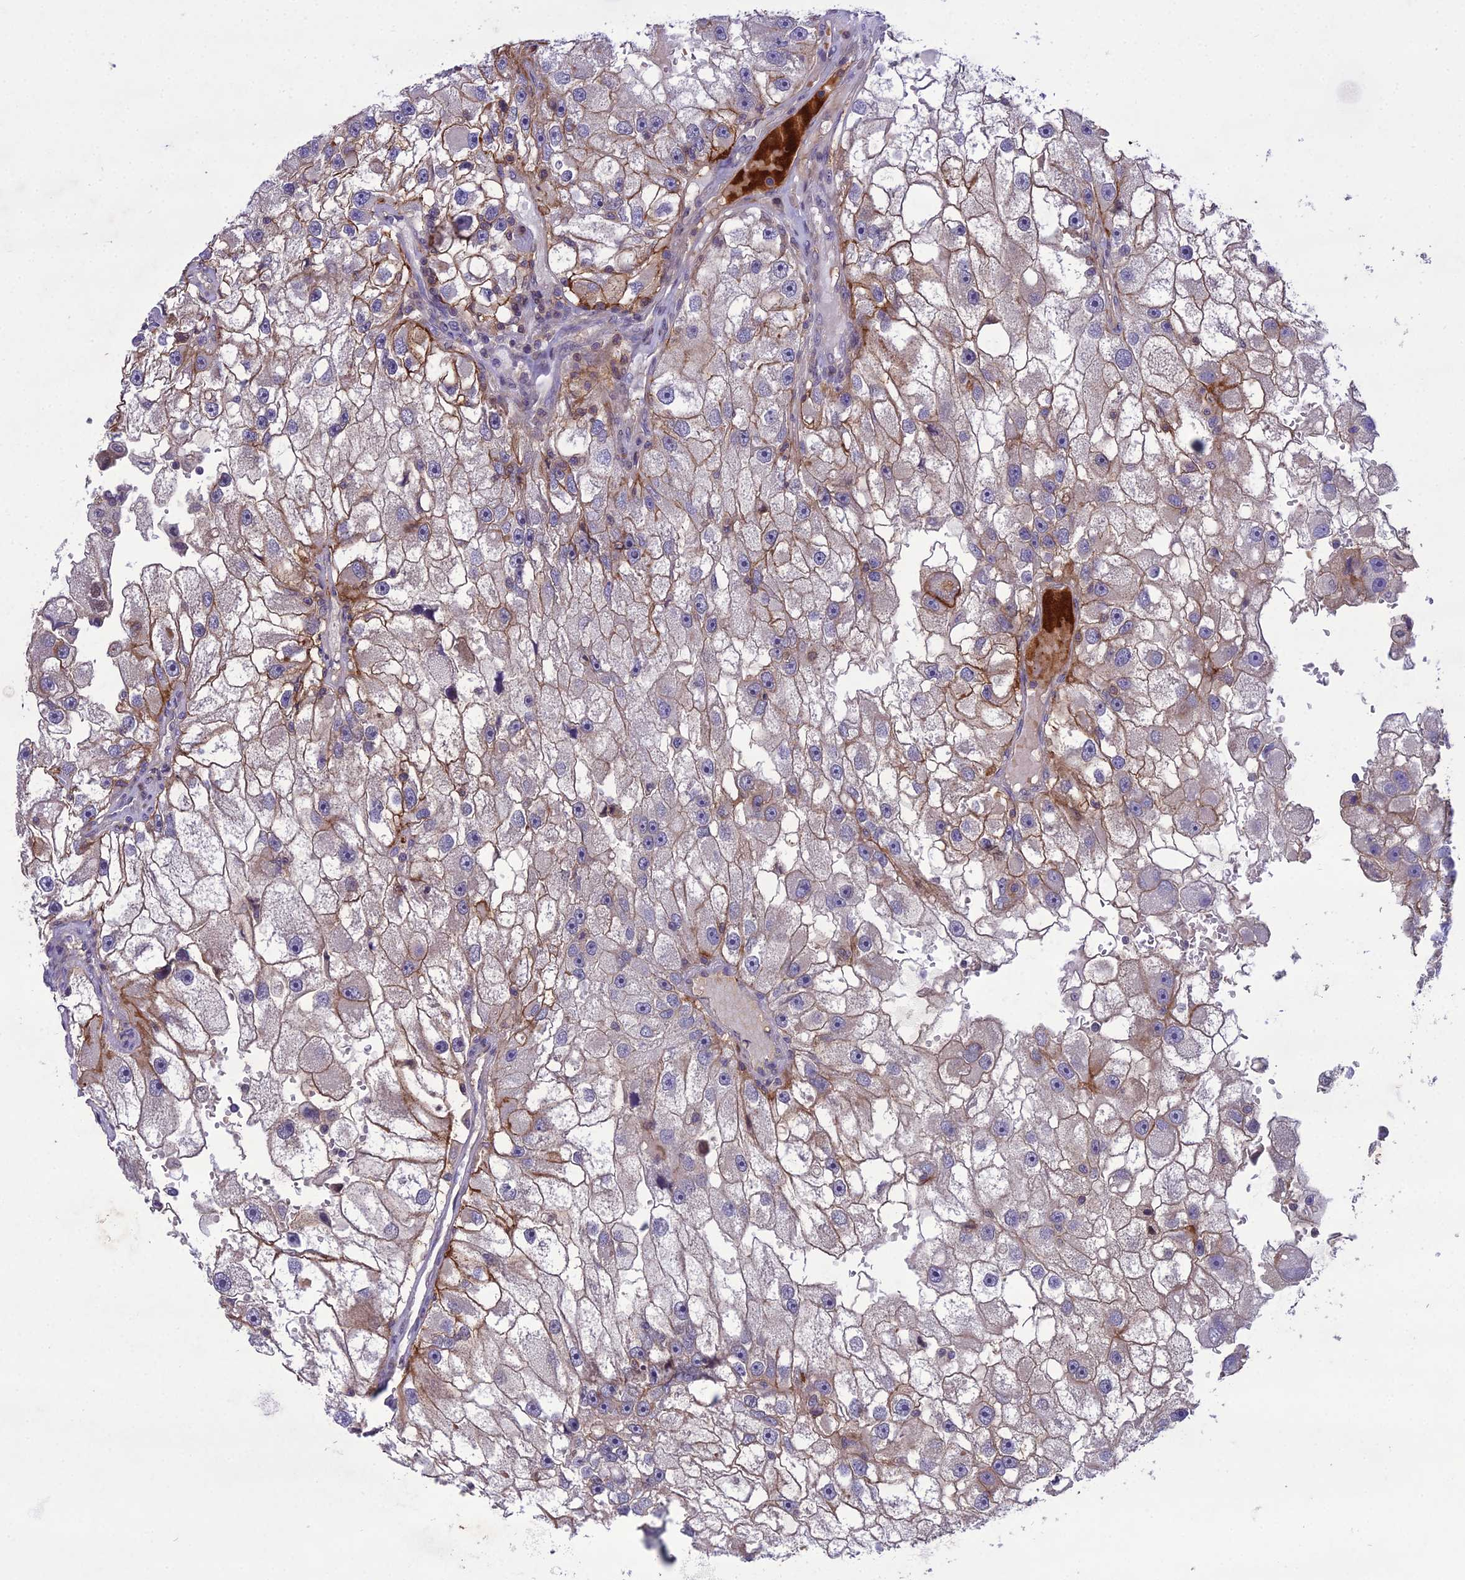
{"staining": {"intensity": "moderate", "quantity": "25%-75%", "location": "cytoplasmic/membranous"}, "tissue": "renal cancer", "cell_type": "Tumor cells", "image_type": "cancer", "snomed": [{"axis": "morphology", "description": "Adenocarcinoma, NOS"}, {"axis": "topography", "description": "Kidney"}], "caption": "A histopathology image showing moderate cytoplasmic/membranous positivity in approximately 25%-75% of tumor cells in renal adenocarcinoma, as visualized by brown immunohistochemical staining.", "gene": "GDF6", "patient": {"sex": "male", "age": 63}}